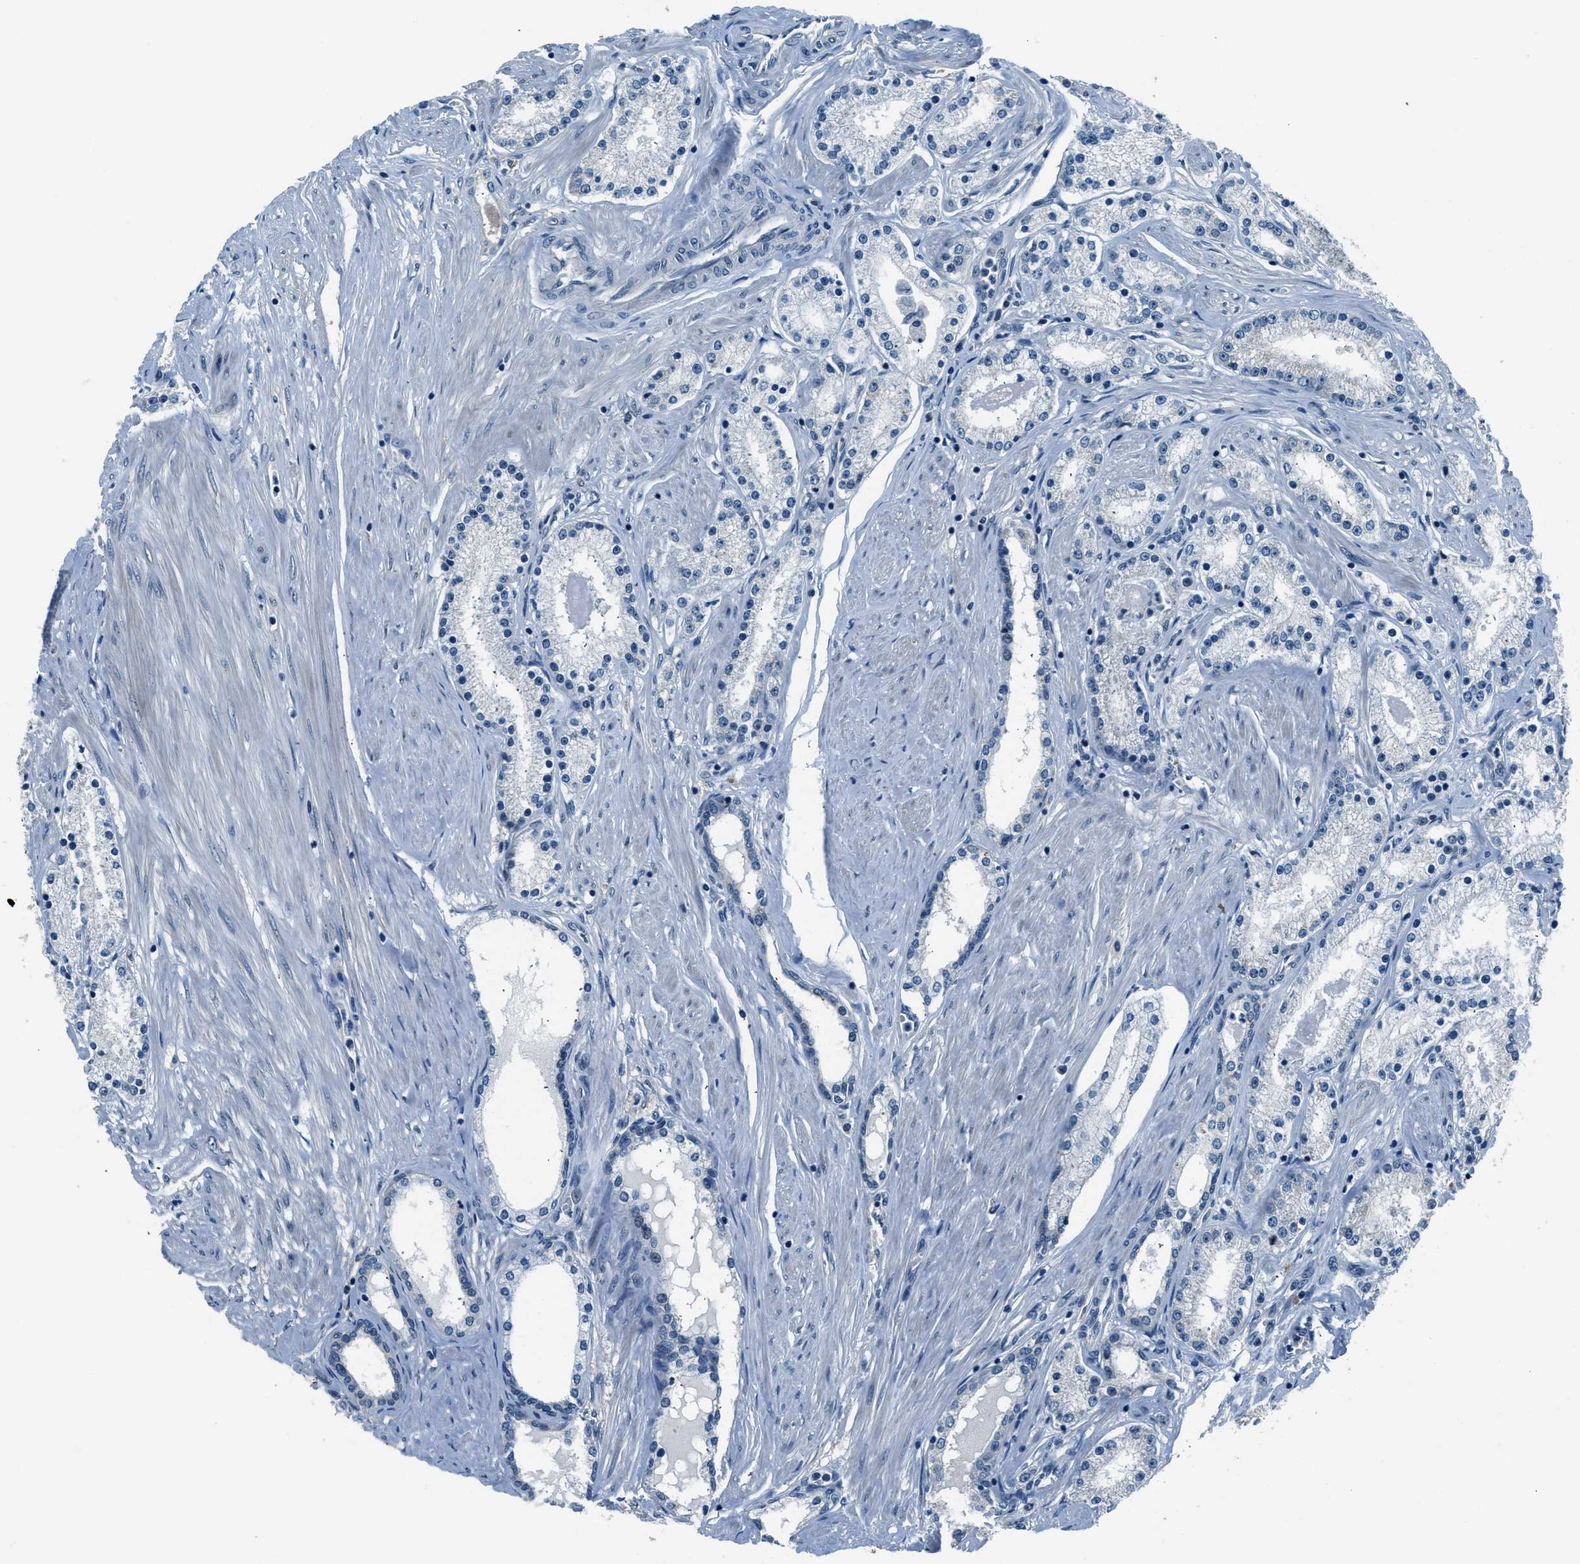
{"staining": {"intensity": "negative", "quantity": "none", "location": "none"}, "tissue": "prostate cancer", "cell_type": "Tumor cells", "image_type": "cancer", "snomed": [{"axis": "morphology", "description": "Adenocarcinoma, Low grade"}, {"axis": "topography", "description": "Prostate"}], "caption": "Immunohistochemical staining of prostate cancer demonstrates no significant positivity in tumor cells.", "gene": "NME8", "patient": {"sex": "male", "age": 63}}